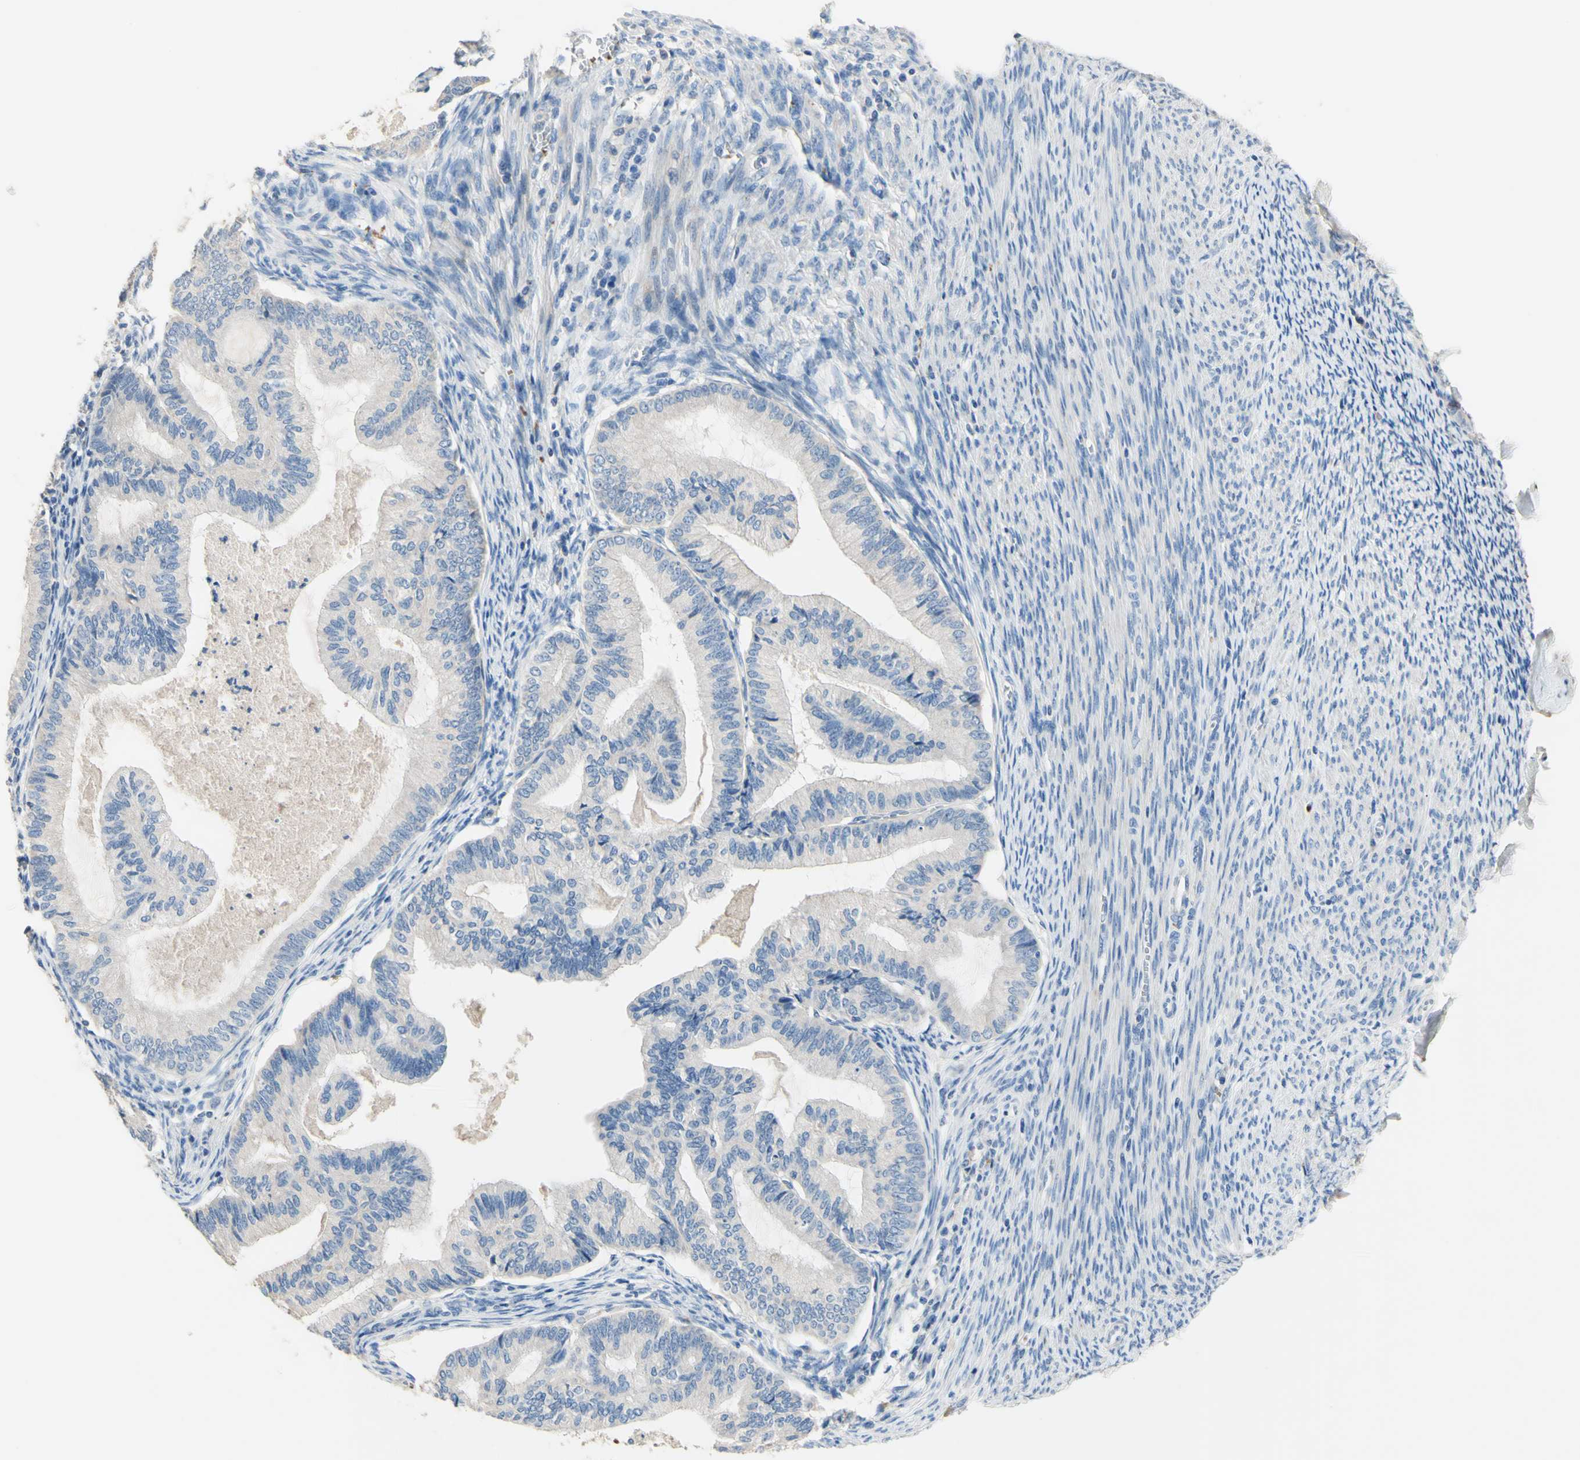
{"staining": {"intensity": "negative", "quantity": "none", "location": "none"}, "tissue": "cervical cancer", "cell_type": "Tumor cells", "image_type": "cancer", "snomed": [{"axis": "morphology", "description": "Normal tissue, NOS"}, {"axis": "morphology", "description": "Adenocarcinoma, NOS"}, {"axis": "topography", "description": "Cervix"}, {"axis": "topography", "description": "Endometrium"}], "caption": "This is a micrograph of IHC staining of adenocarcinoma (cervical), which shows no staining in tumor cells. The staining was performed using DAB to visualize the protein expression in brown, while the nuclei were stained in blue with hematoxylin (Magnification: 20x).", "gene": "CDON", "patient": {"sex": "female", "age": 86}}